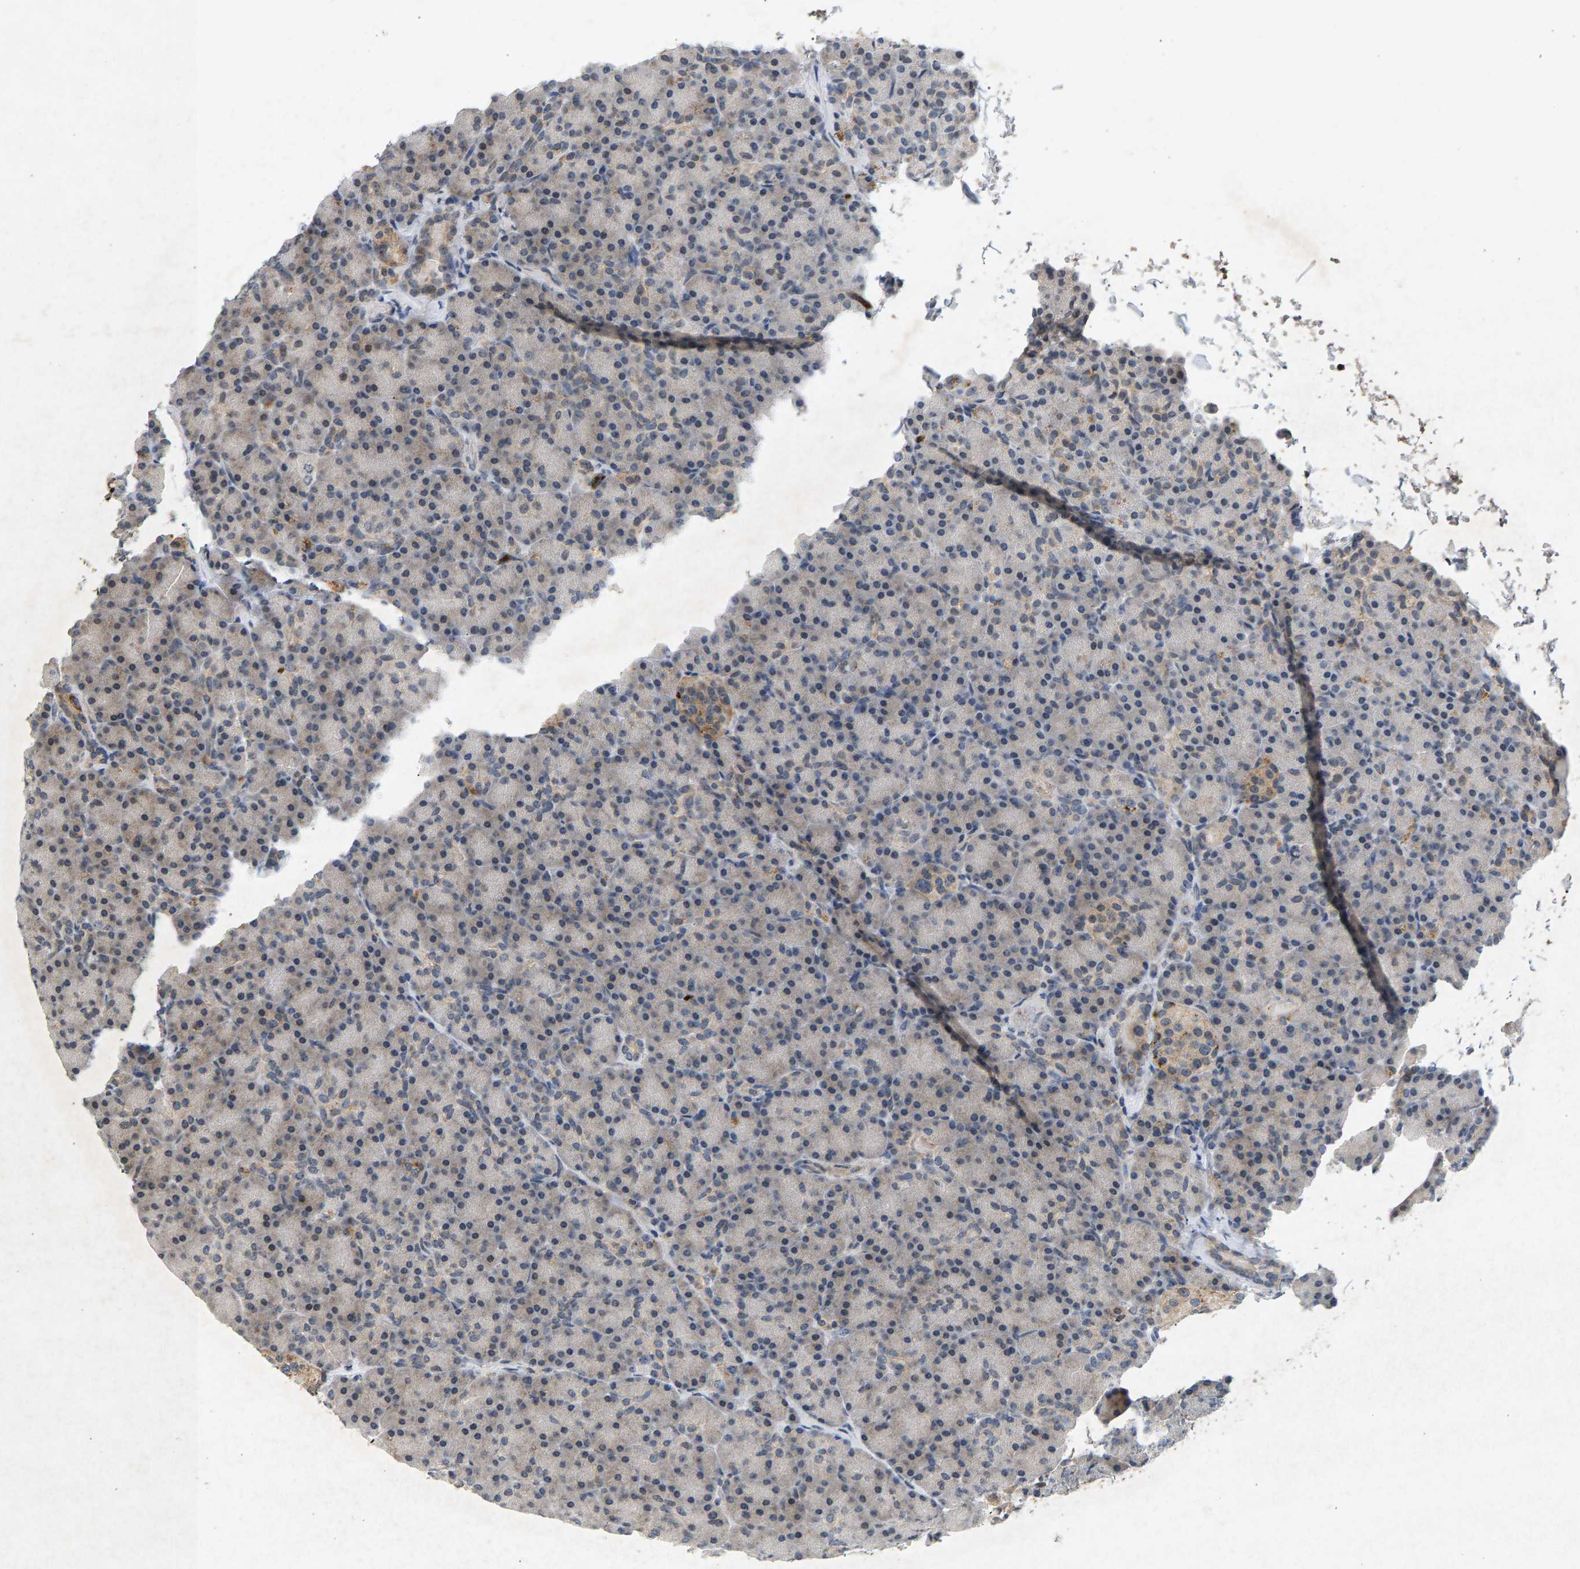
{"staining": {"intensity": "weak", "quantity": "<25%", "location": "cytoplasmic/membranous"}, "tissue": "pancreas", "cell_type": "Exocrine glandular cells", "image_type": "normal", "snomed": [{"axis": "morphology", "description": "Normal tissue, NOS"}, {"axis": "topography", "description": "Pancreas"}], "caption": "The histopathology image demonstrates no staining of exocrine glandular cells in unremarkable pancreas. (Immunohistochemistry, brightfield microscopy, high magnification).", "gene": "ZPR1", "patient": {"sex": "female", "age": 43}}